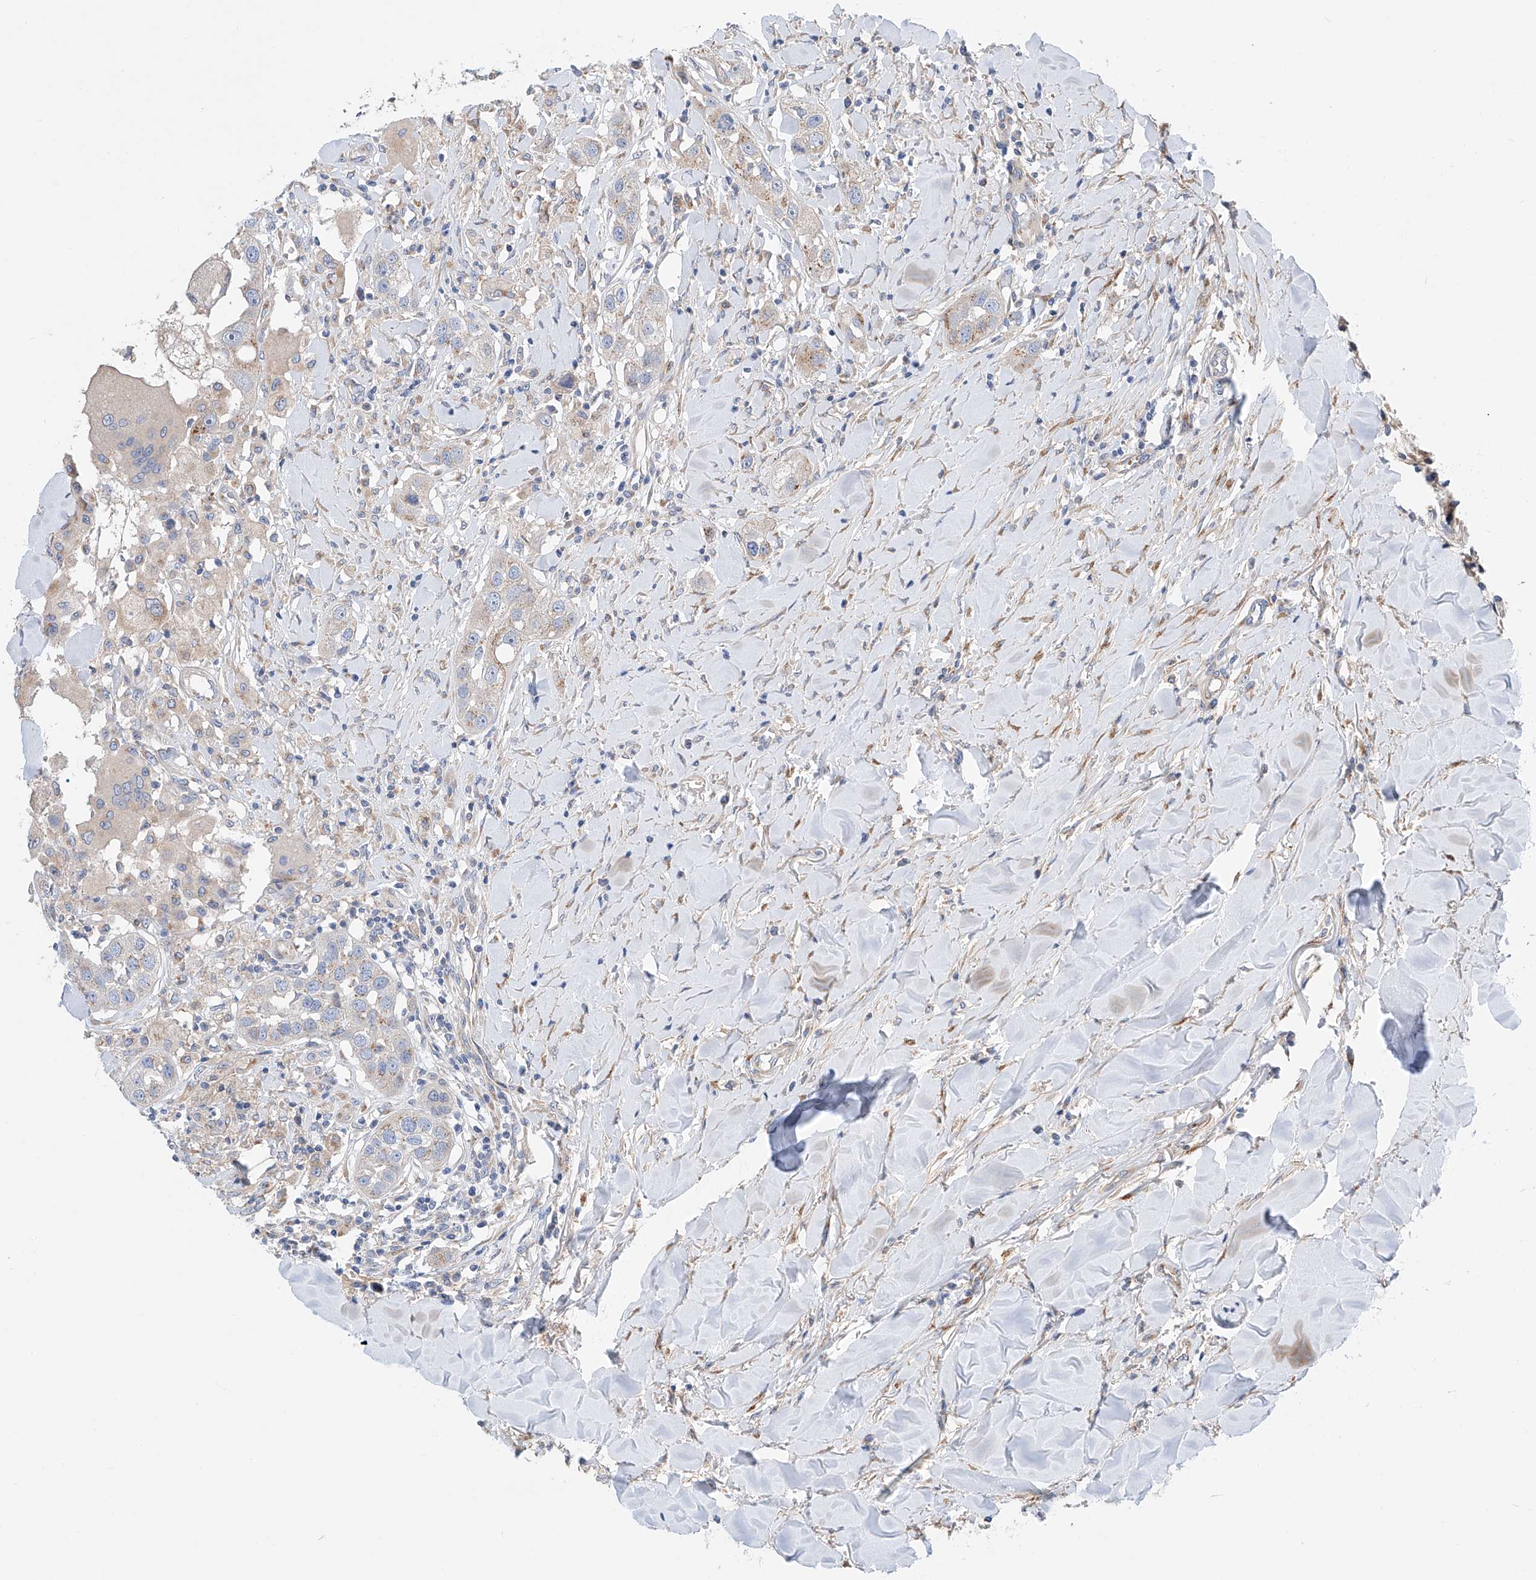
{"staining": {"intensity": "weak", "quantity": "<25%", "location": "cytoplasmic/membranous"}, "tissue": "head and neck cancer", "cell_type": "Tumor cells", "image_type": "cancer", "snomed": [{"axis": "morphology", "description": "Normal tissue, NOS"}, {"axis": "morphology", "description": "Squamous cell carcinoma, NOS"}, {"axis": "topography", "description": "Skeletal muscle"}, {"axis": "topography", "description": "Head-Neck"}], "caption": "There is no significant expression in tumor cells of head and neck squamous cell carcinoma. Brightfield microscopy of immunohistochemistry stained with DAB (3,3'-diaminobenzidine) (brown) and hematoxylin (blue), captured at high magnification.", "gene": "SLC22A7", "patient": {"sex": "male", "age": 51}}